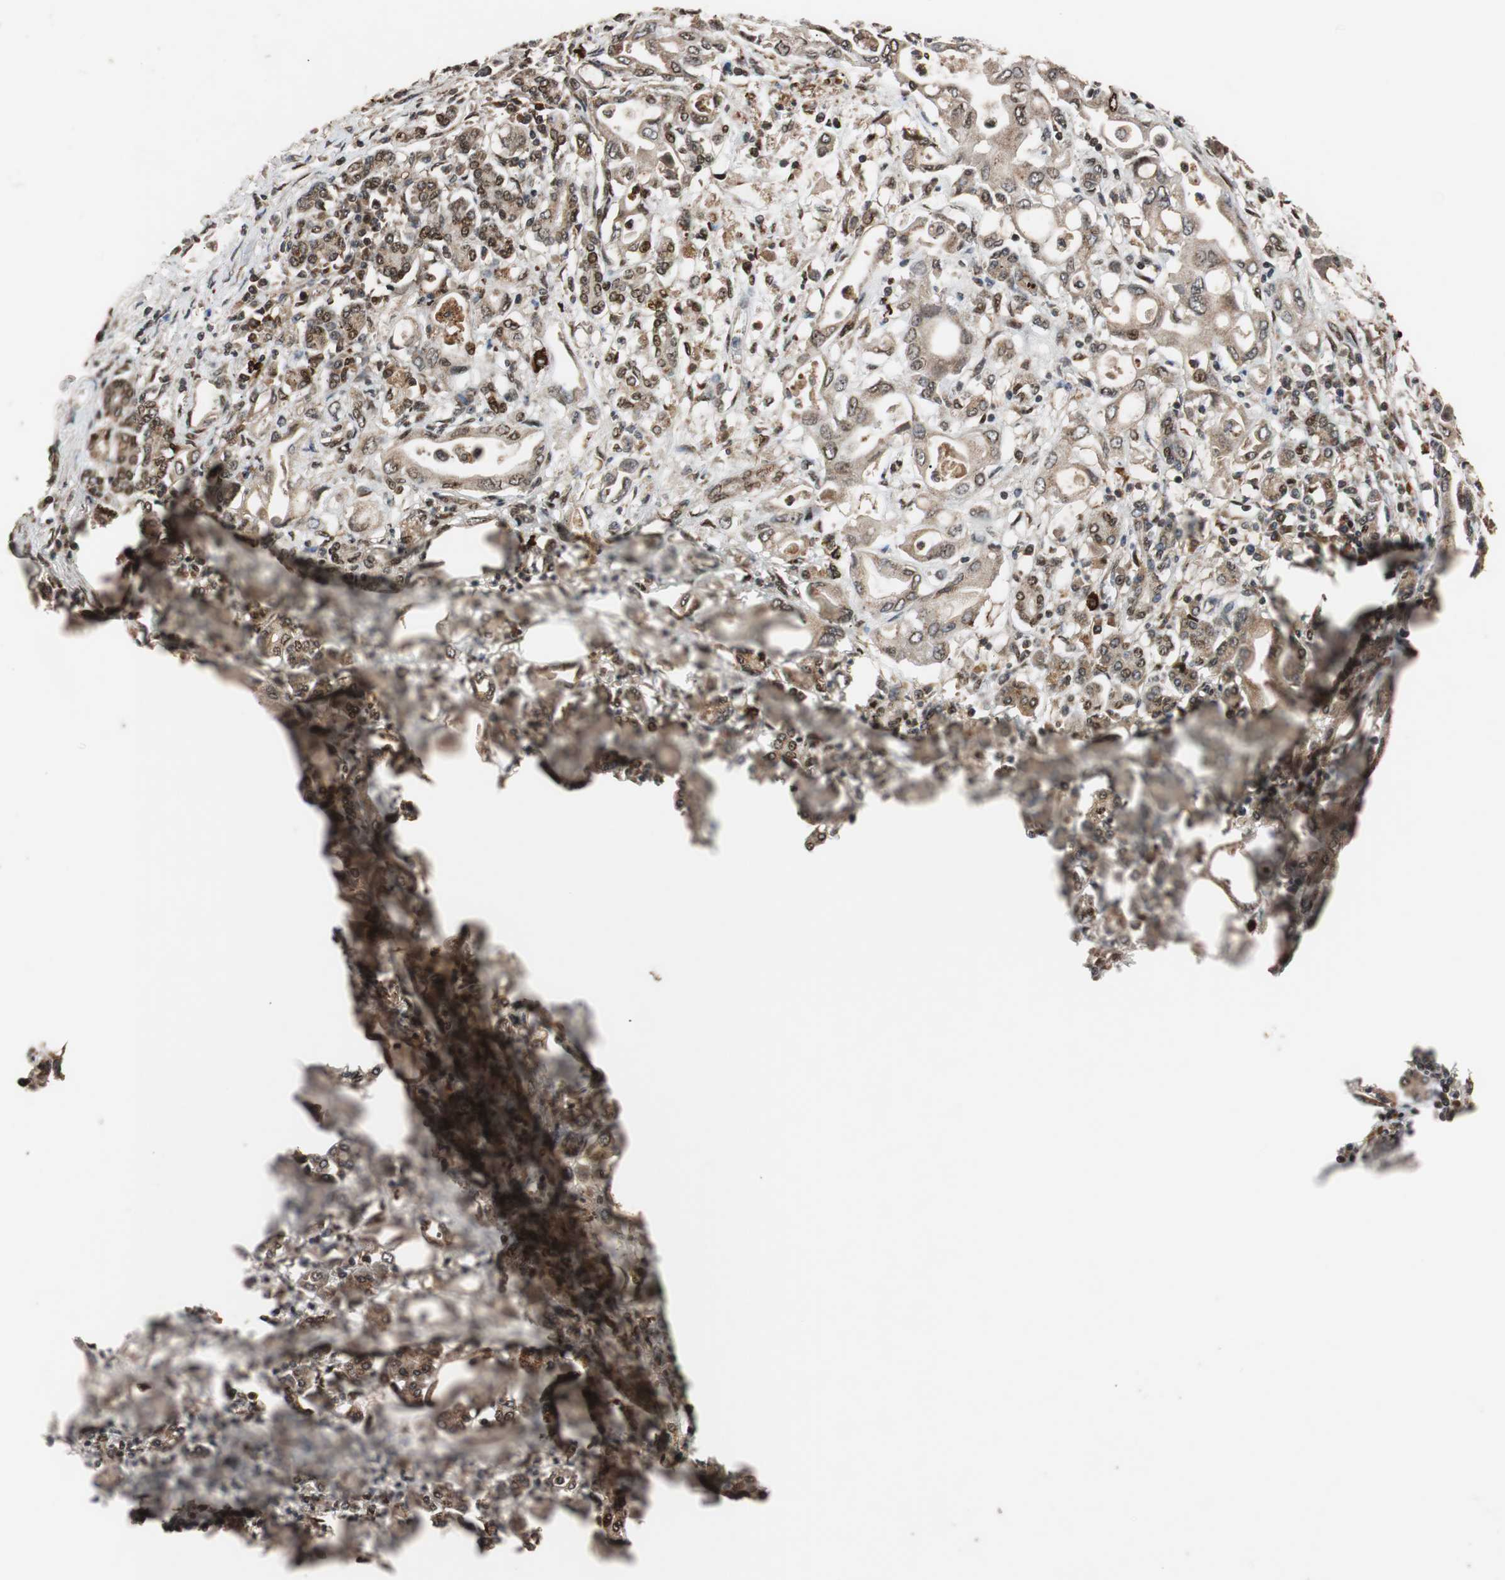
{"staining": {"intensity": "strong", "quantity": ">75%", "location": "cytoplasmic/membranous,nuclear"}, "tissue": "pancreatic cancer", "cell_type": "Tumor cells", "image_type": "cancer", "snomed": [{"axis": "morphology", "description": "Adenocarcinoma, NOS"}, {"axis": "topography", "description": "Pancreas"}], "caption": "This is an image of immunohistochemistry staining of pancreatic adenocarcinoma, which shows strong positivity in the cytoplasmic/membranous and nuclear of tumor cells.", "gene": "USP31", "patient": {"sex": "female", "age": 57}}